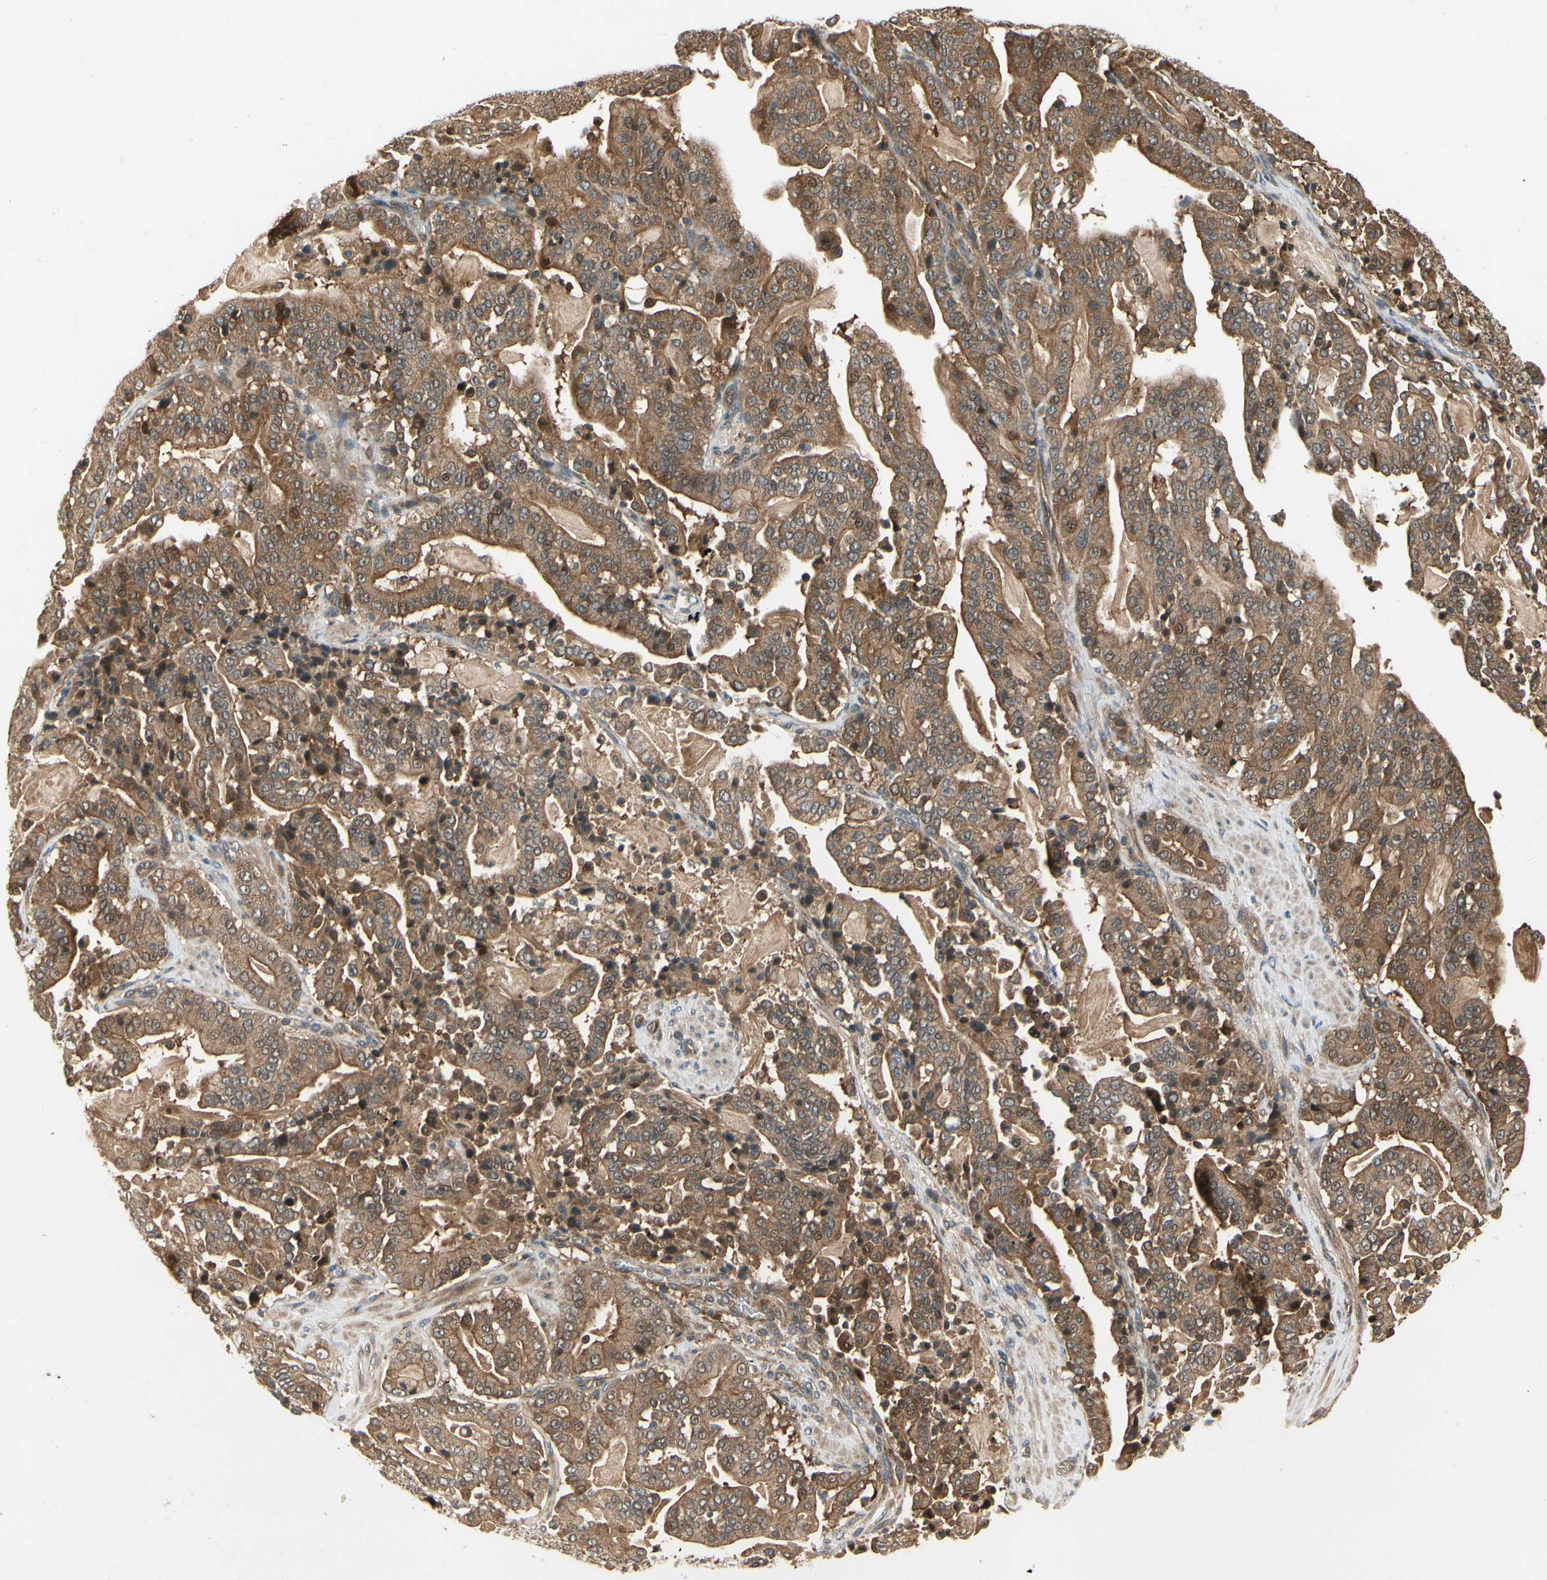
{"staining": {"intensity": "moderate", "quantity": ">75%", "location": "cytoplasmic/membranous"}, "tissue": "pancreatic cancer", "cell_type": "Tumor cells", "image_type": "cancer", "snomed": [{"axis": "morphology", "description": "Adenocarcinoma, NOS"}, {"axis": "topography", "description": "Pancreas"}], "caption": "Human pancreatic cancer (adenocarcinoma) stained with a protein marker reveals moderate staining in tumor cells.", "gene": "TDRP", "patient": {"sex": "male", "age": 63}}